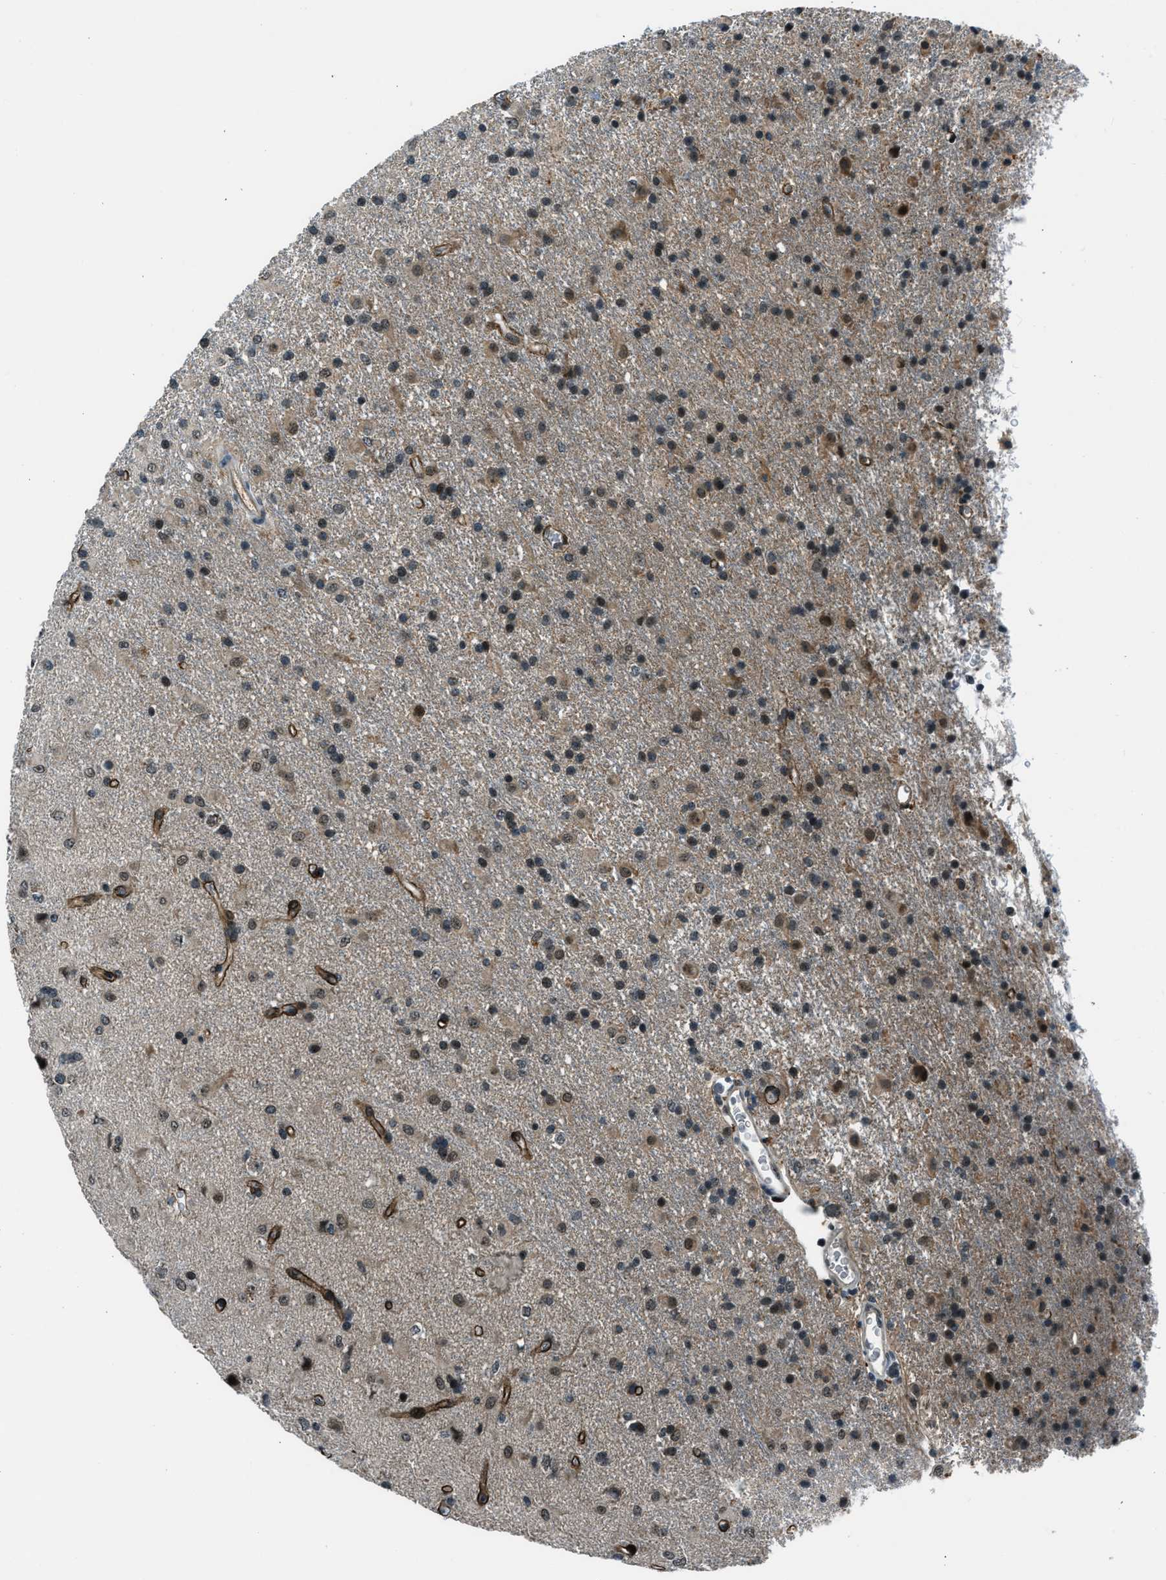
{"staining": {"intensity": "moderate", "quantity": "25%-75%", "location": "cytoplasmic/membranous,nuclear"}, "tissue": "glioma", "cell_type": "Tumor cells", "image_type": "cancer", "snomed": [{"axis": "morphology", "description": "Glioma, malignant, Low grade"}, {"axis": "topography", "description": "Brain"}], "caption": "Glioma was stained to show a protein in brown. There is medium levels of moderate cytoplasmic/membranous and nuclear expression in about 25%-75% of tumor cells.", "gene": "ACTL9", "patient": {"sex": "male", "age": 65}}